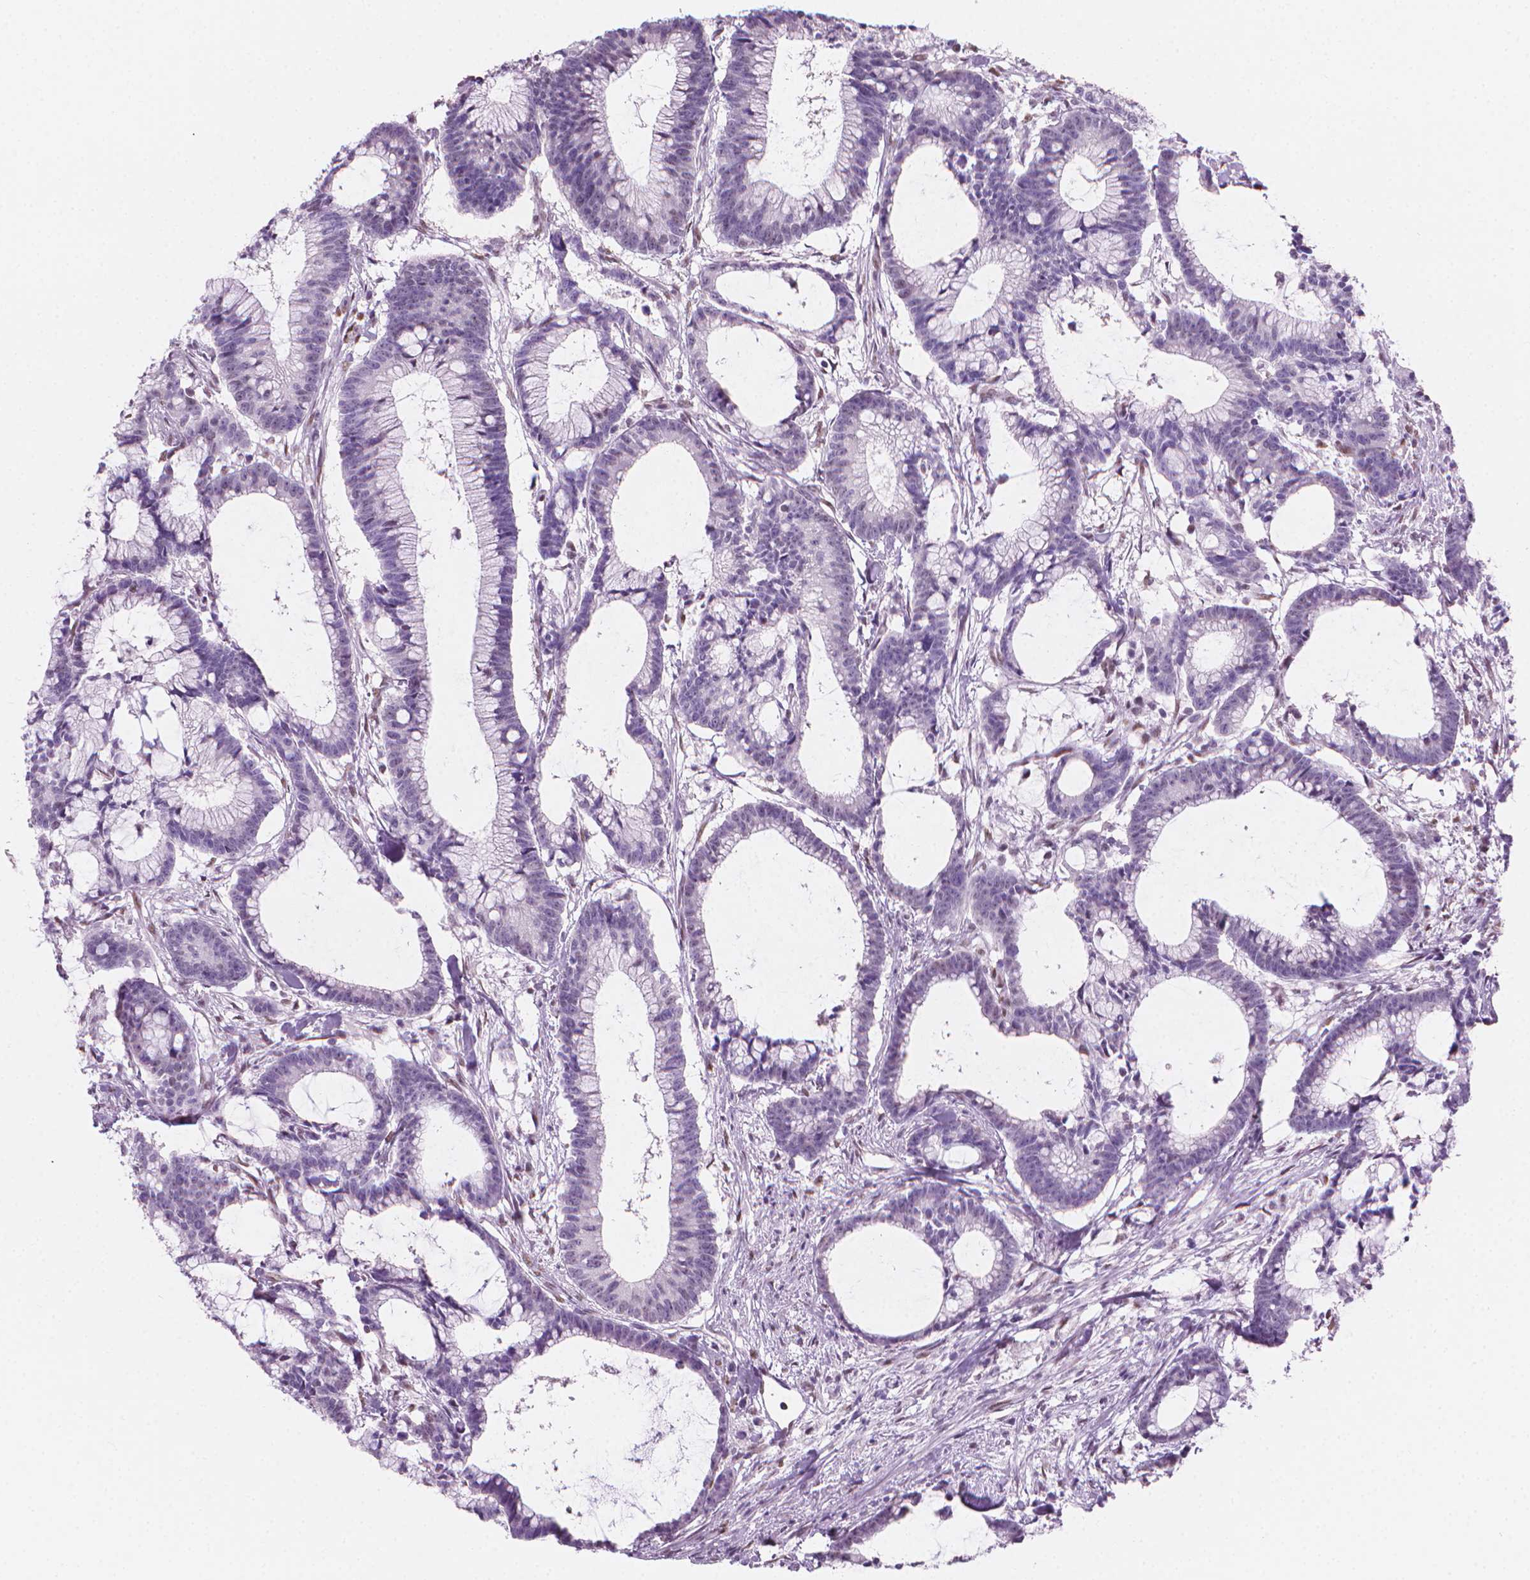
{"staining": {"intensity": "negative", "quantity": "none", "location": "none"}, "tissue": "colorectal cancer", "cell_type": "Tumor cells", "image_type": "cancer", "snomed": [{"axis": "morphology", "description": "Adenocarcinoma, NOS"}, {"axis": "topography", "description": "Colon"}], "caption": "Immunohistochemistry (IHC) of human colorectal adenocarcinoma reveals no positivity in tumor cells. (IHC, brightfield microscopy, high magnification).", "gene": "PIAS2", "patient": {"sex": "female", "age": 78}}